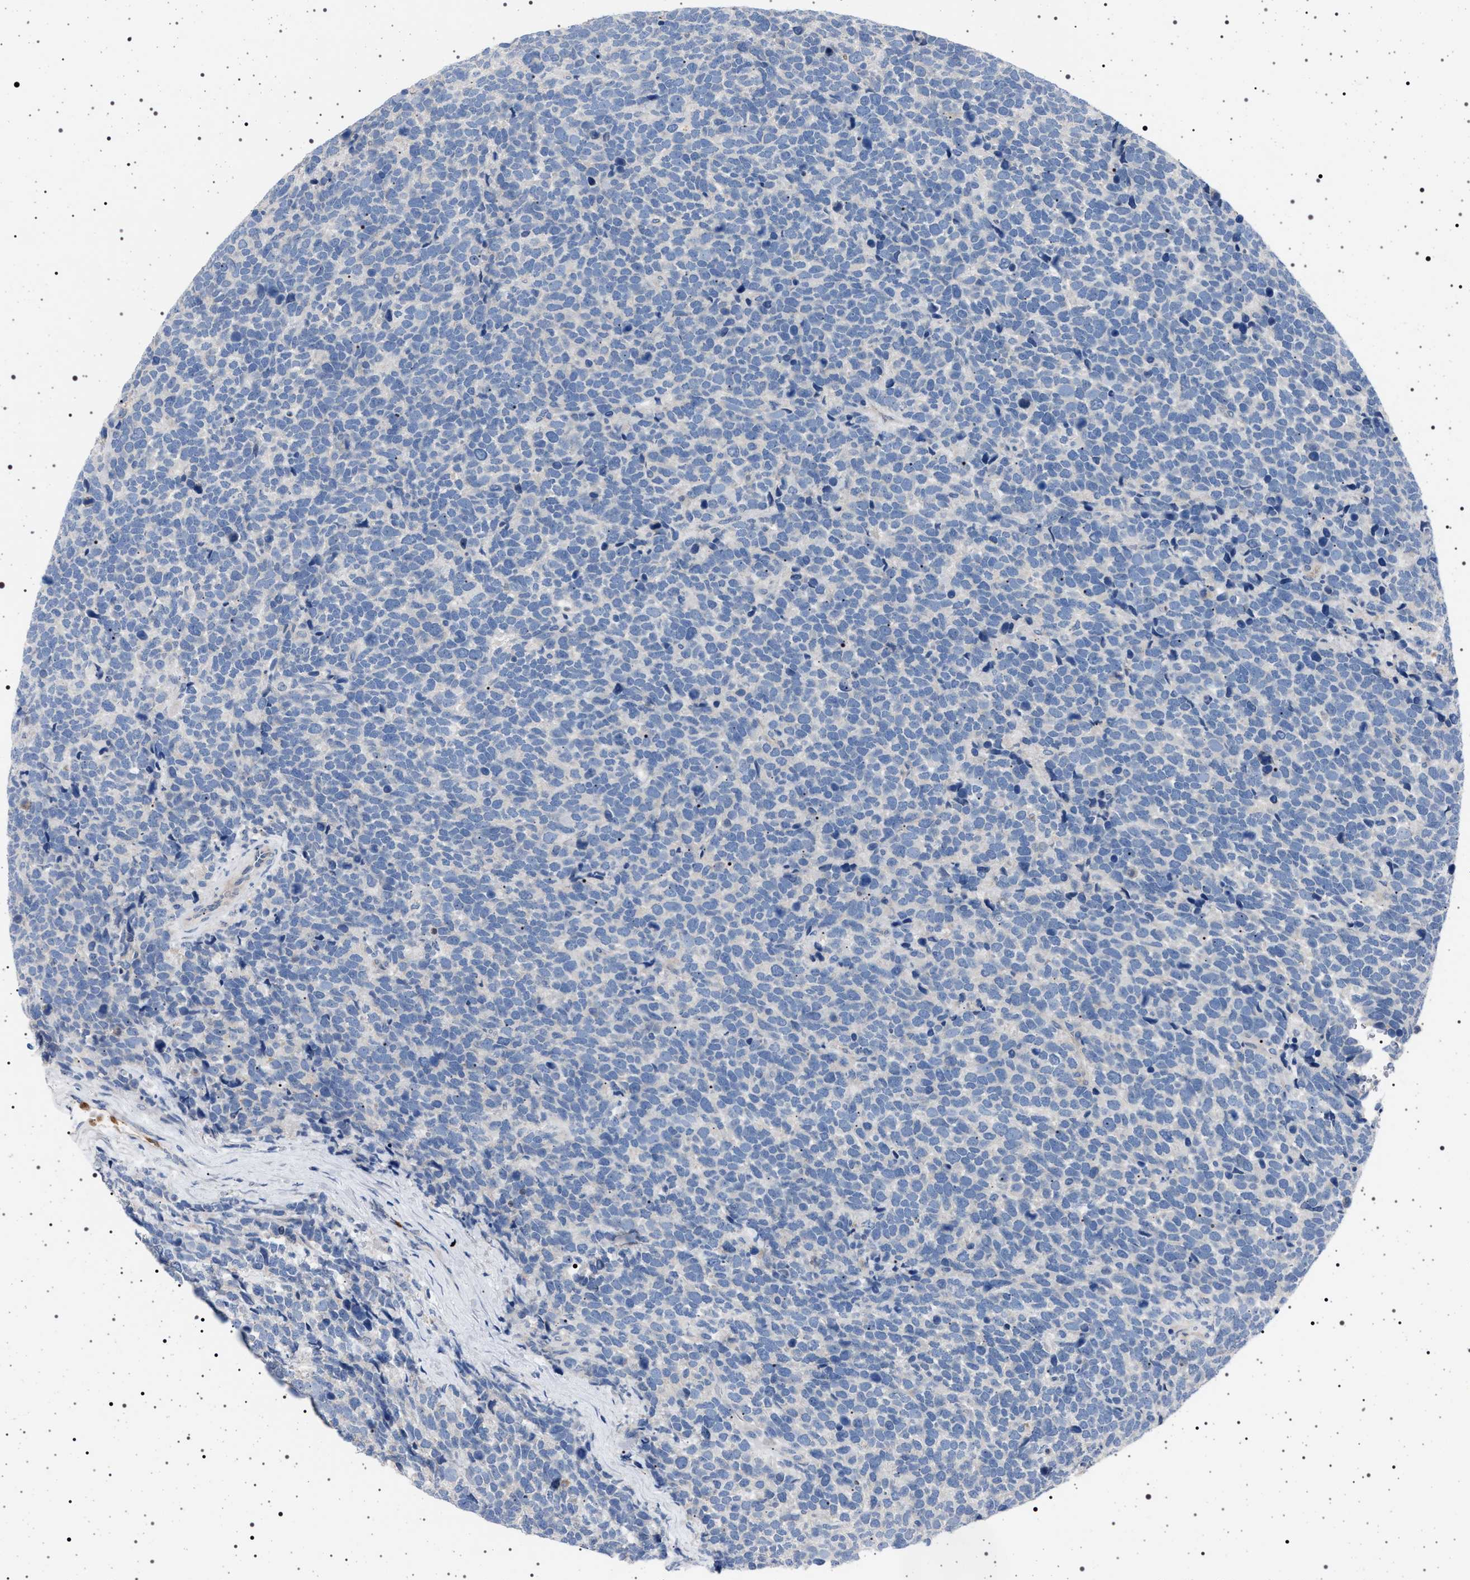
{"staining": {"intensity": "negative", "quantity": "none", "location": "none"}, "tissue": "urothelial cancer", "cell_type": "Tumor cells", "image_type": "cancer", "snomed": [{"axis": "morphology", "description": "Urothelial carcinoma, High grade"}, {"axis": "topography", "description": "Urinary bladder"}], "caption": "Immunohistochemical staining of urothelial cancer demonstrates no significant expression in tumor cells.", "gene": "NAT9", "patient": {"sex": "female", "age": 82}}